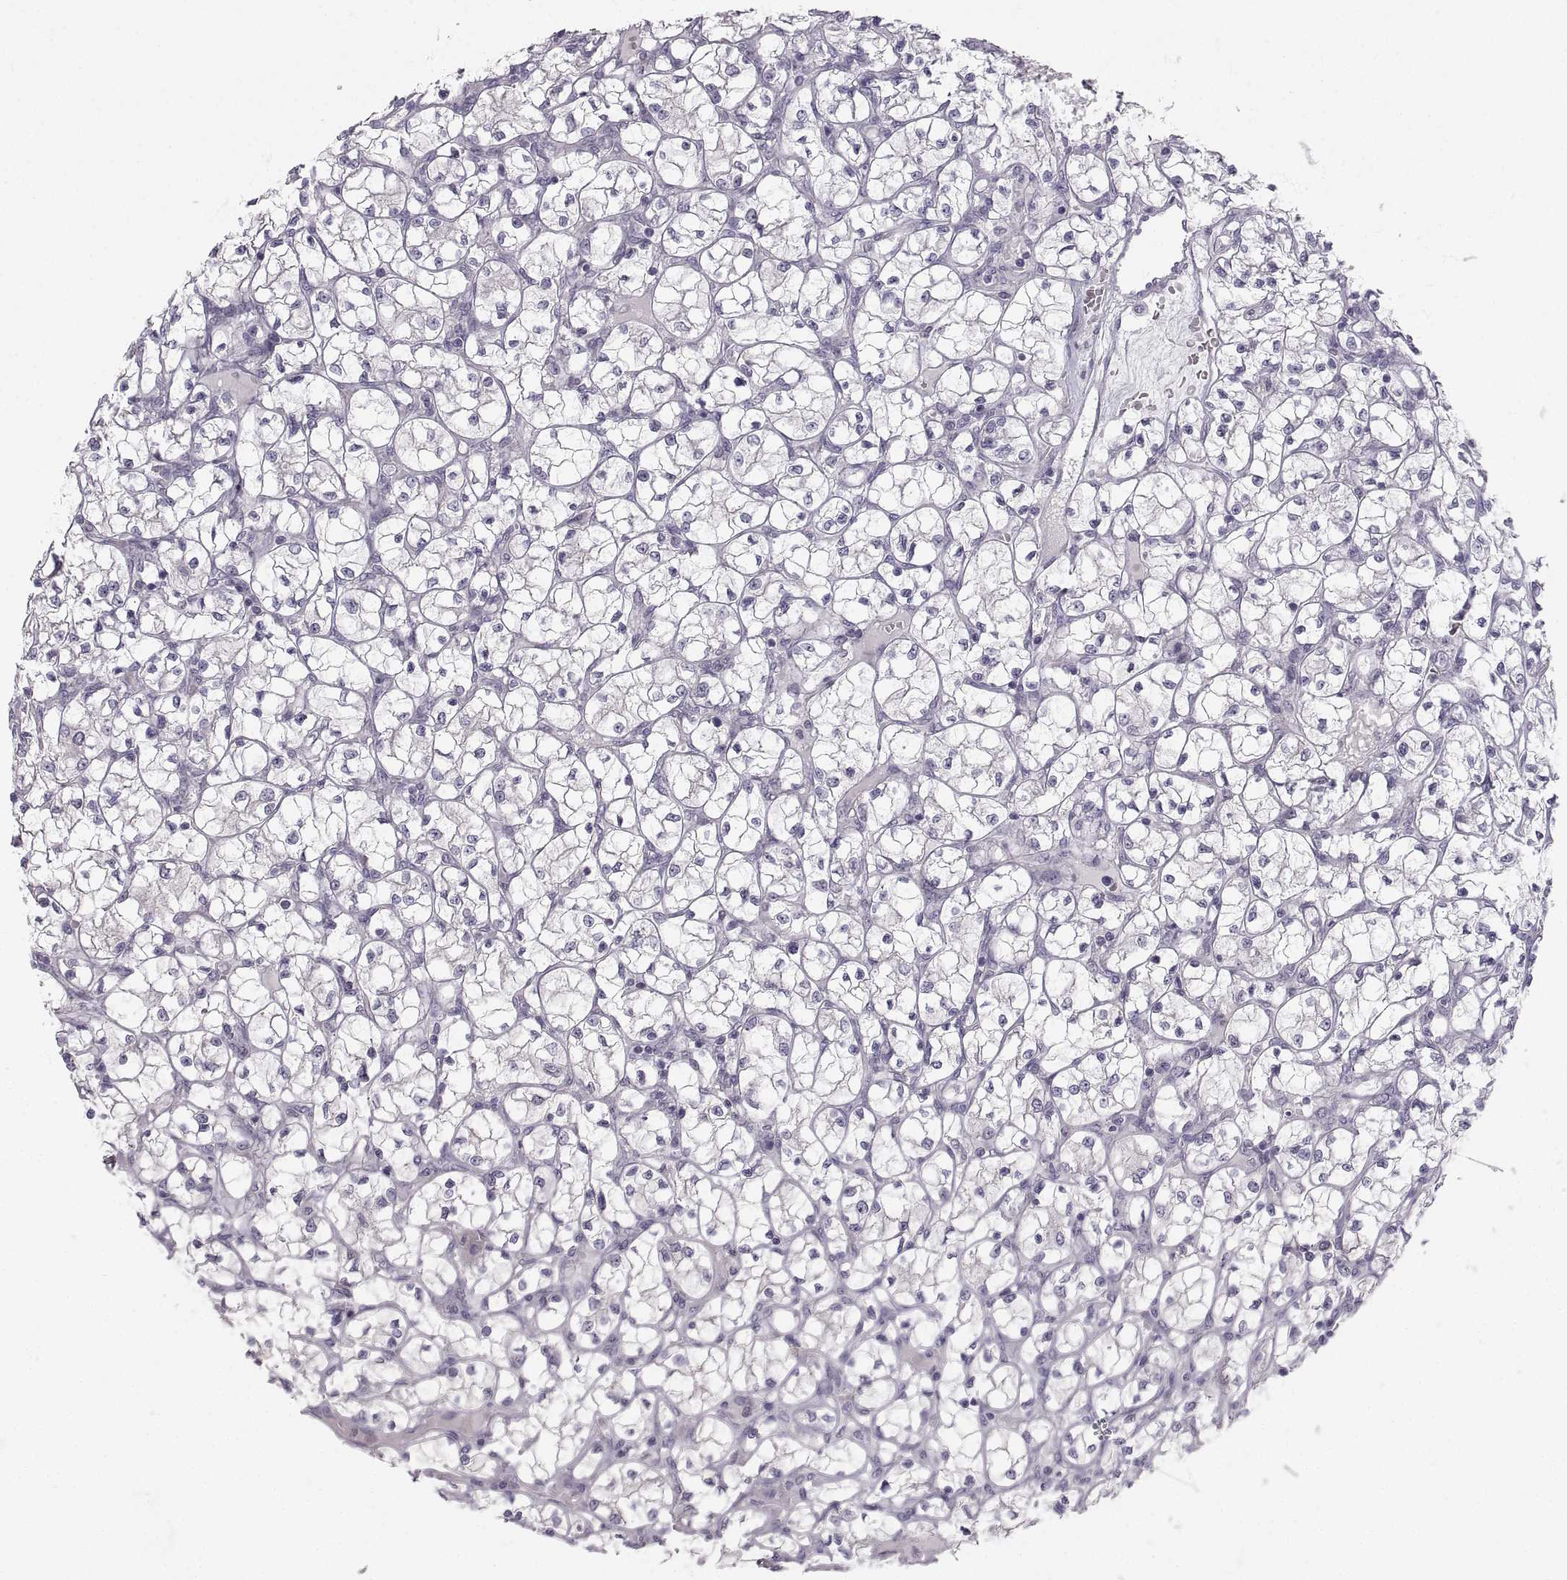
{"staining": {"intensity": "negative", "quantity": "none", "location": "none"}, "tissue": "renal cancer", "cell_type": "Tumor cells", "image_type": "cancer", "snomed": [{"axis": "morphology", "description": "Adenocarcinoma, NOS"}, {"axis": "topography", "description": "Kidney"}], "caption": "This is a micrograph of immunohistochemistry (IHC) staining of renal adenocarcinoma, which shows no positivity in tumor cells.", "gene": "ZNF185", "patient": {"sex": "female", "age": 64}}